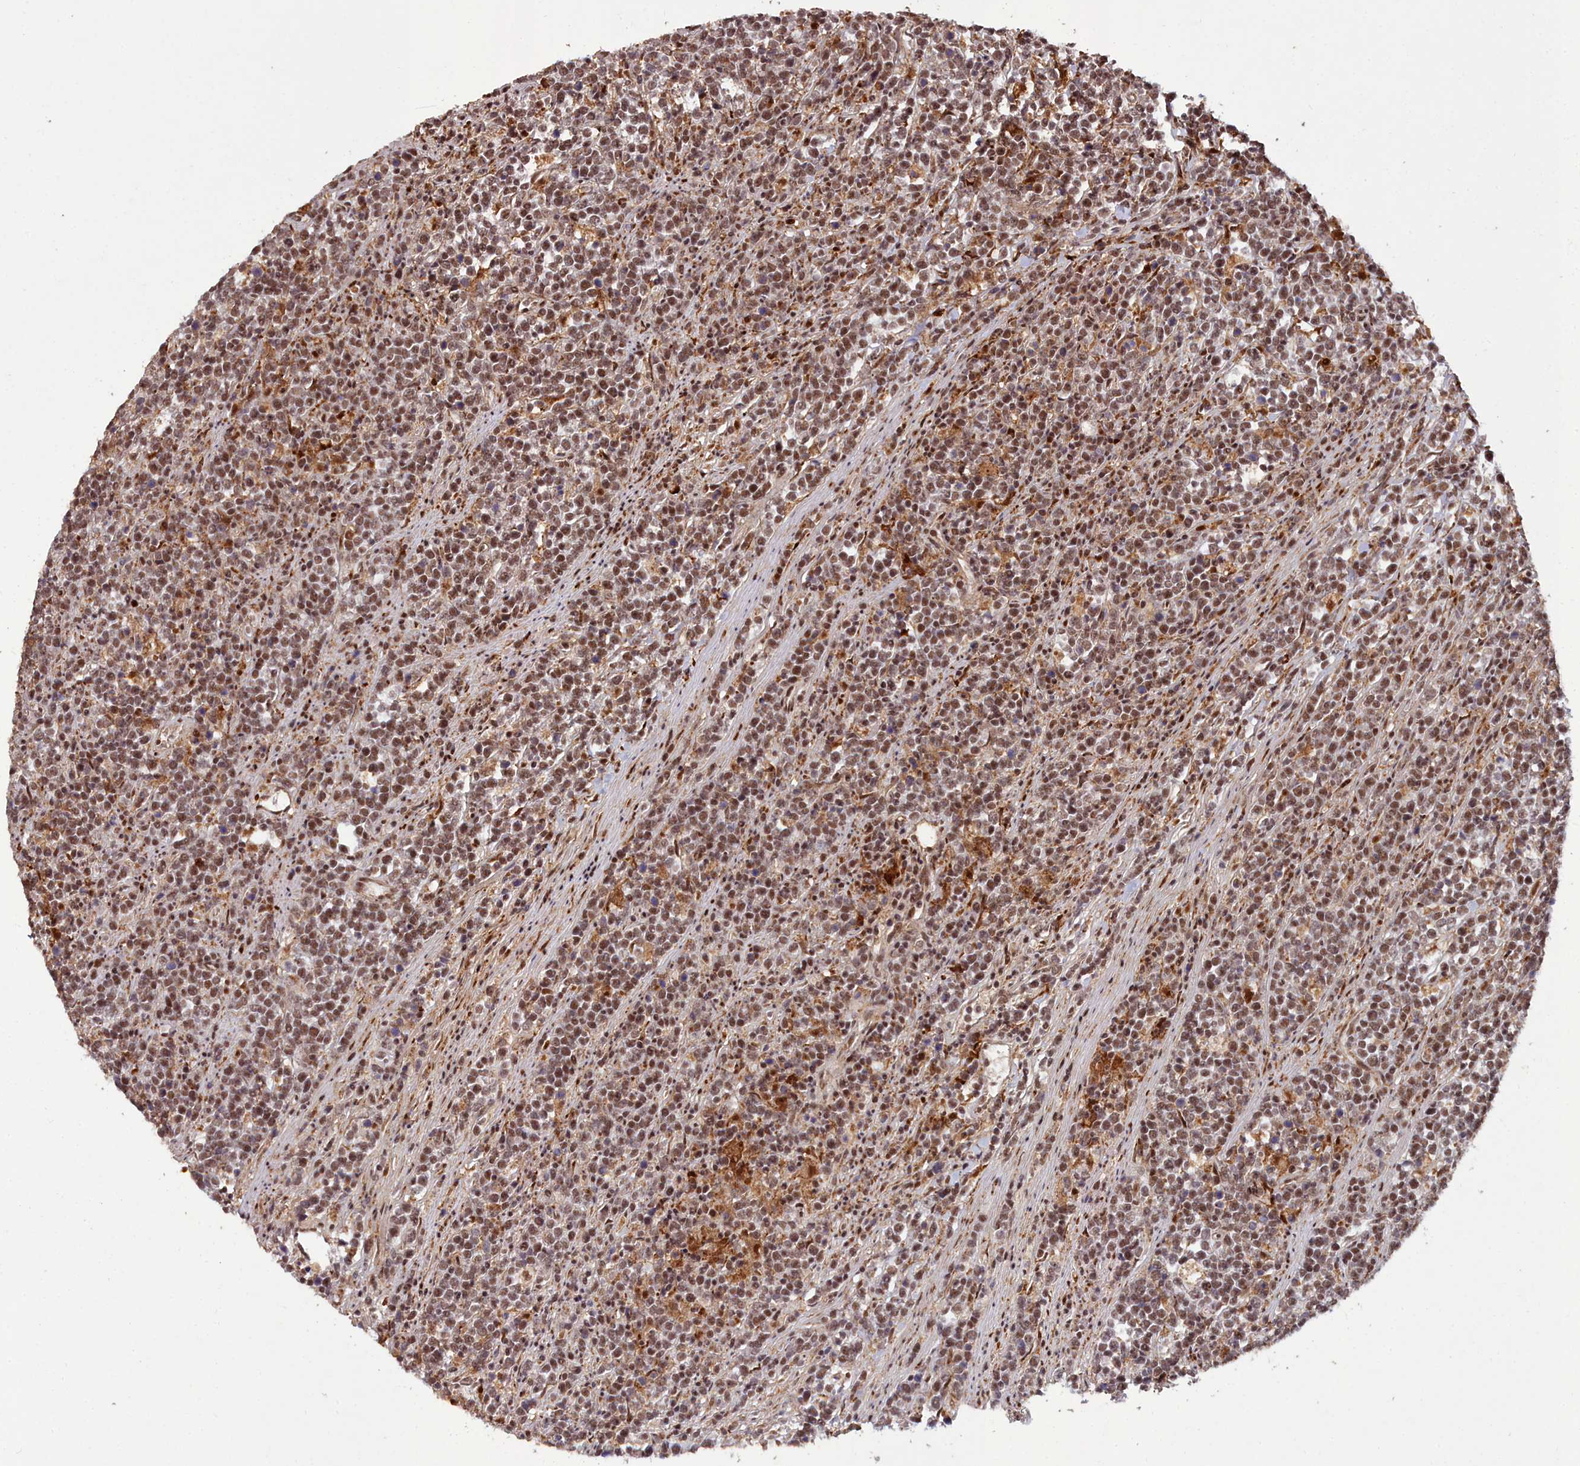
{"staining": {"intensity": "strong", "quantity": ">75%", "location": "nuclear"}, "tissue": "lymphoma", "cell_type": "Tumor cells", "image_type": "cancer", "snomed": [{"axis": "morphology", "description": "Malignant lymphoma, non-Hodgkin's type, High grade"}, {"axis": "topography", "description": "Small intestine"}], "caption": "Lymphoma was stained to show a protein in brown. There is high levels of strong nuclear expression in approximately >75% of tumor cells.", "gene": "CXXC1", "patient": {"sex": "male", "age": 8}}